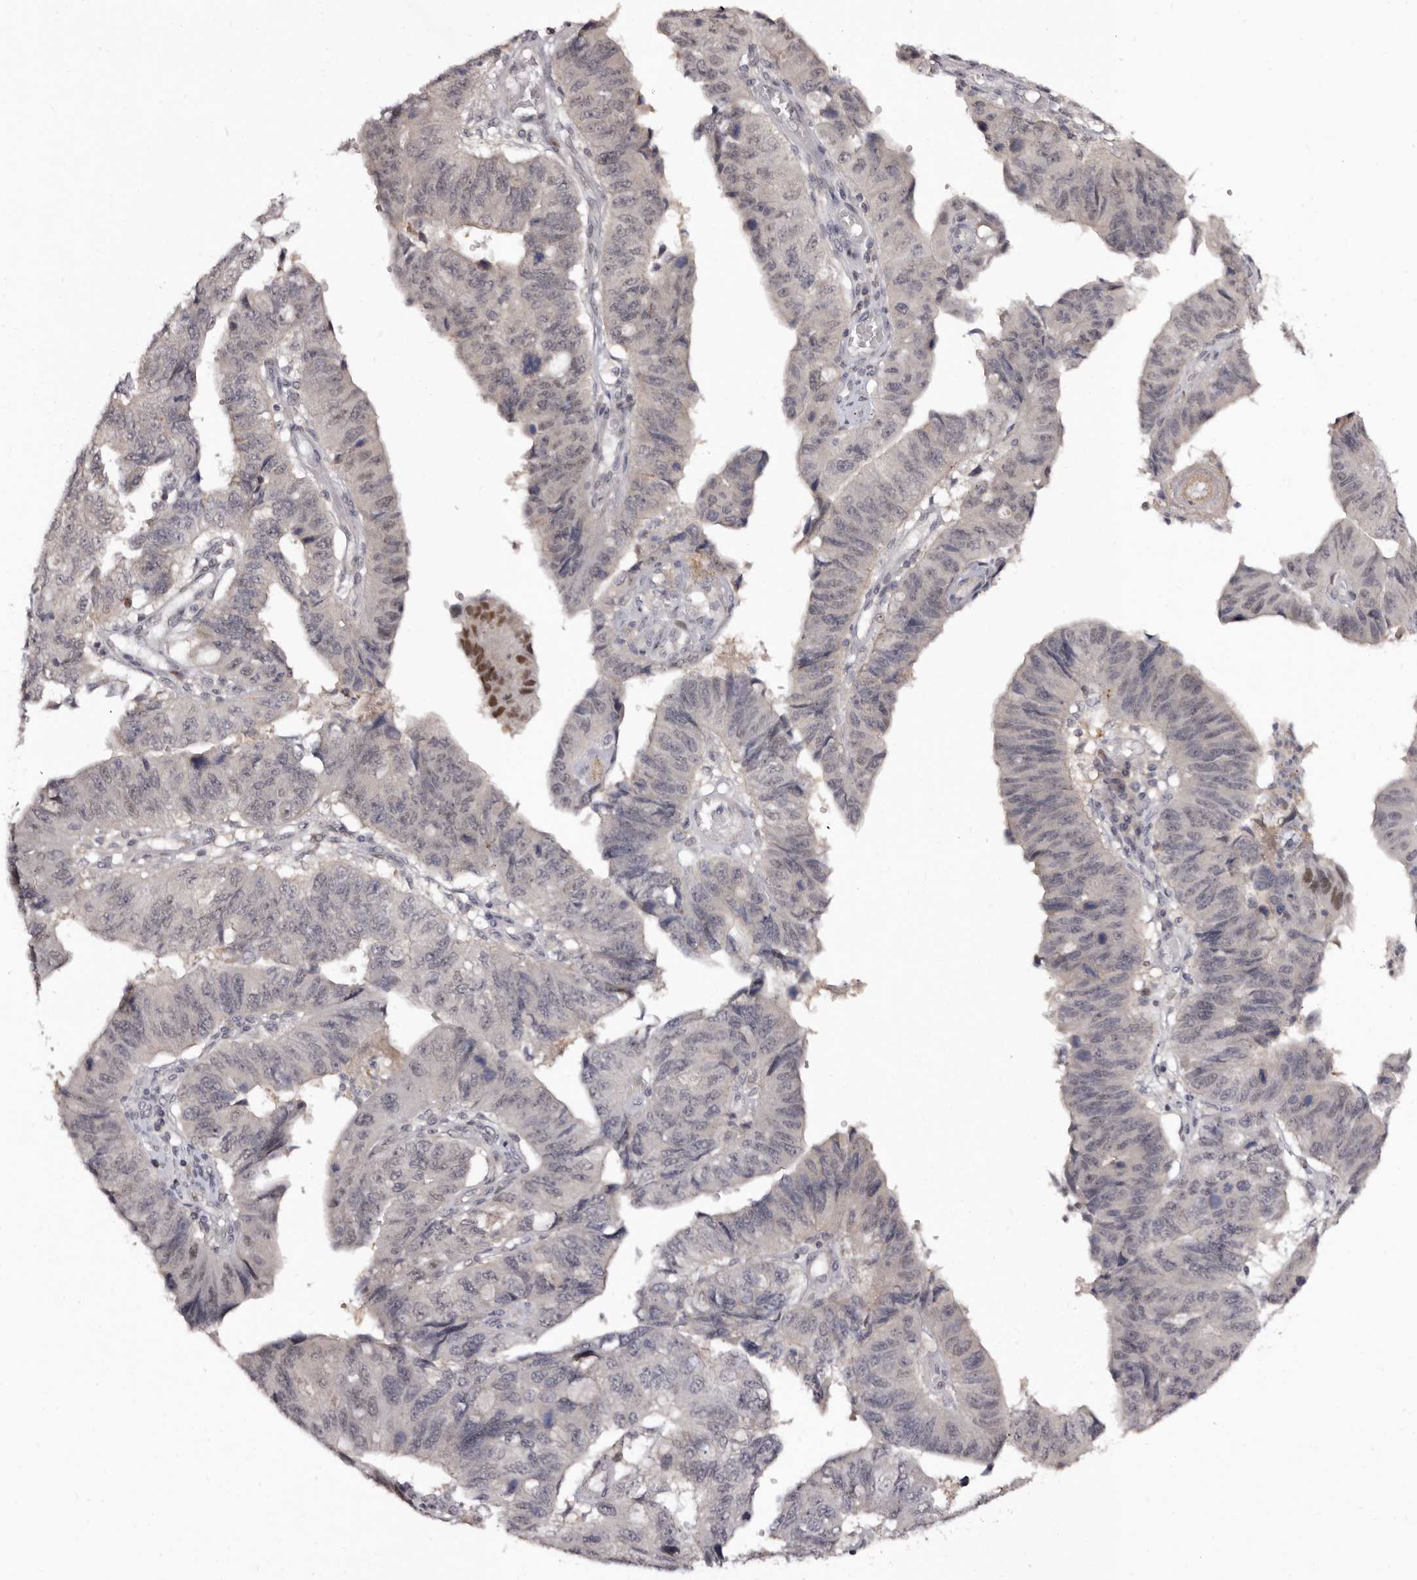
{"staining": {"intensity": "weak", "quantity": "<25%", "location": "nuclear"}, "tissue": "stomach cancer", "cell_type": "Tumor cells", "image_type": "cancer", "snomed": [{"axis": "morphology", "description": "Adenocarcinoma, NOS"}, {"axis": "topography", "description": "Stomach"}], "caption": "Tumor cells are negative for brown protein staining in stomach cancer. Brightfield microscopy of immunohistochemistry (IHC) stained with DAB (brown) and hematoxylin (blue), captured at high magnification.", "gene": "PHF20L1", "patient": {"sex": "male", "age": 59}}